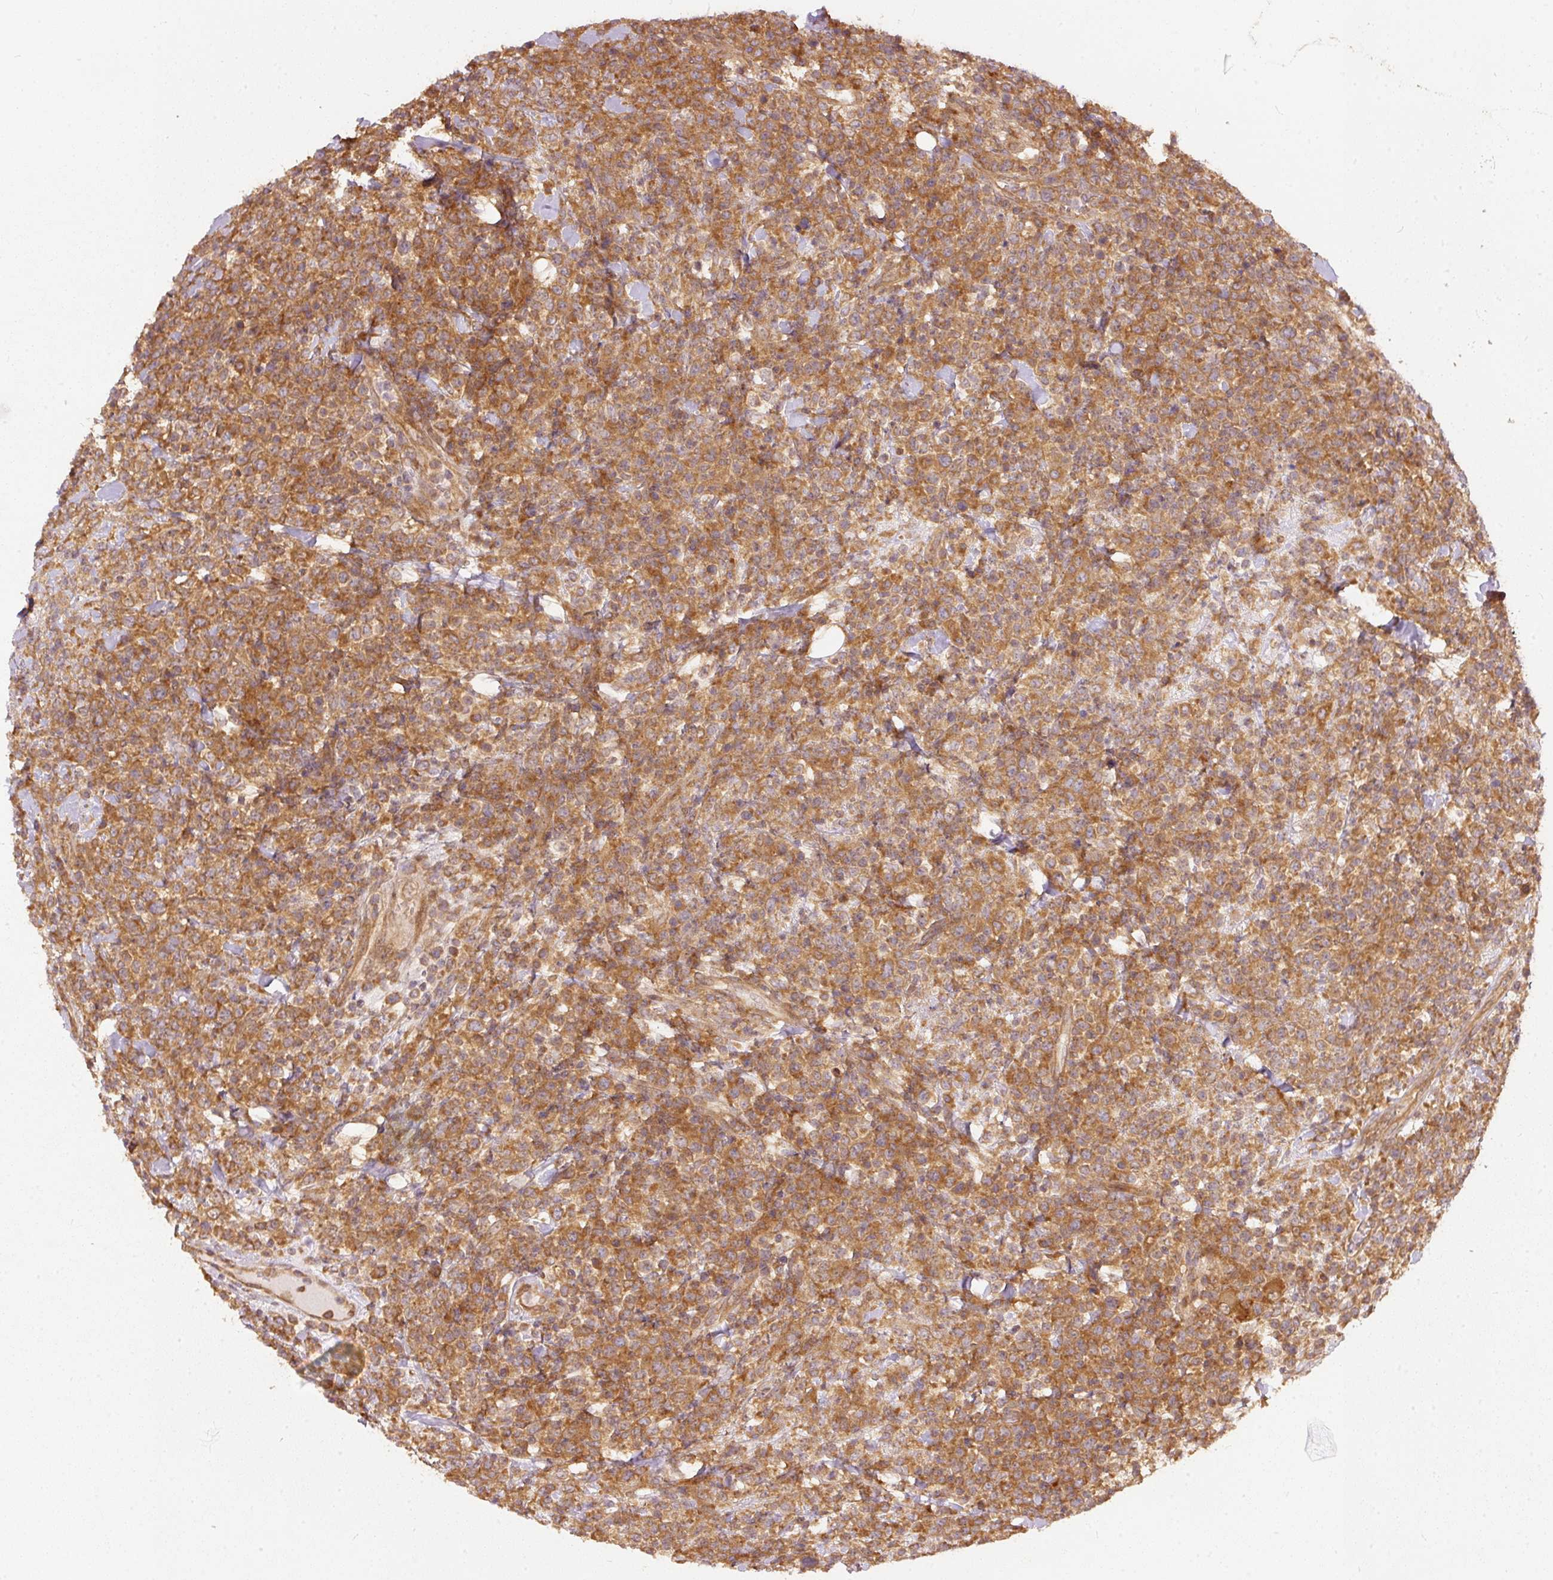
{"staining": {"intensity": "moderate", "quantity": ">75%", "location": "cytoplasmic/membranous"}, "tissue": "lymphoma", "cell_type": "Tumor cells", "image_type": "cancer", "snomed": [{"axis": "morphology", "description": "Malignant lymphoma, non-Hodgkin's type, High grade"}, {"axis": "topography", "description": "Colon"}], "caption": "IHC (DAB (3,3'-diaminobenzidine)) staining of human malignant lymphoma, non-Hodgkin's type (high-grade) displays moderate cytoplasmic/membranous protein staining in about >75% of tumor cells.", "gene": "EIF3B", "patient": {"sex": "female", "age": 53}}